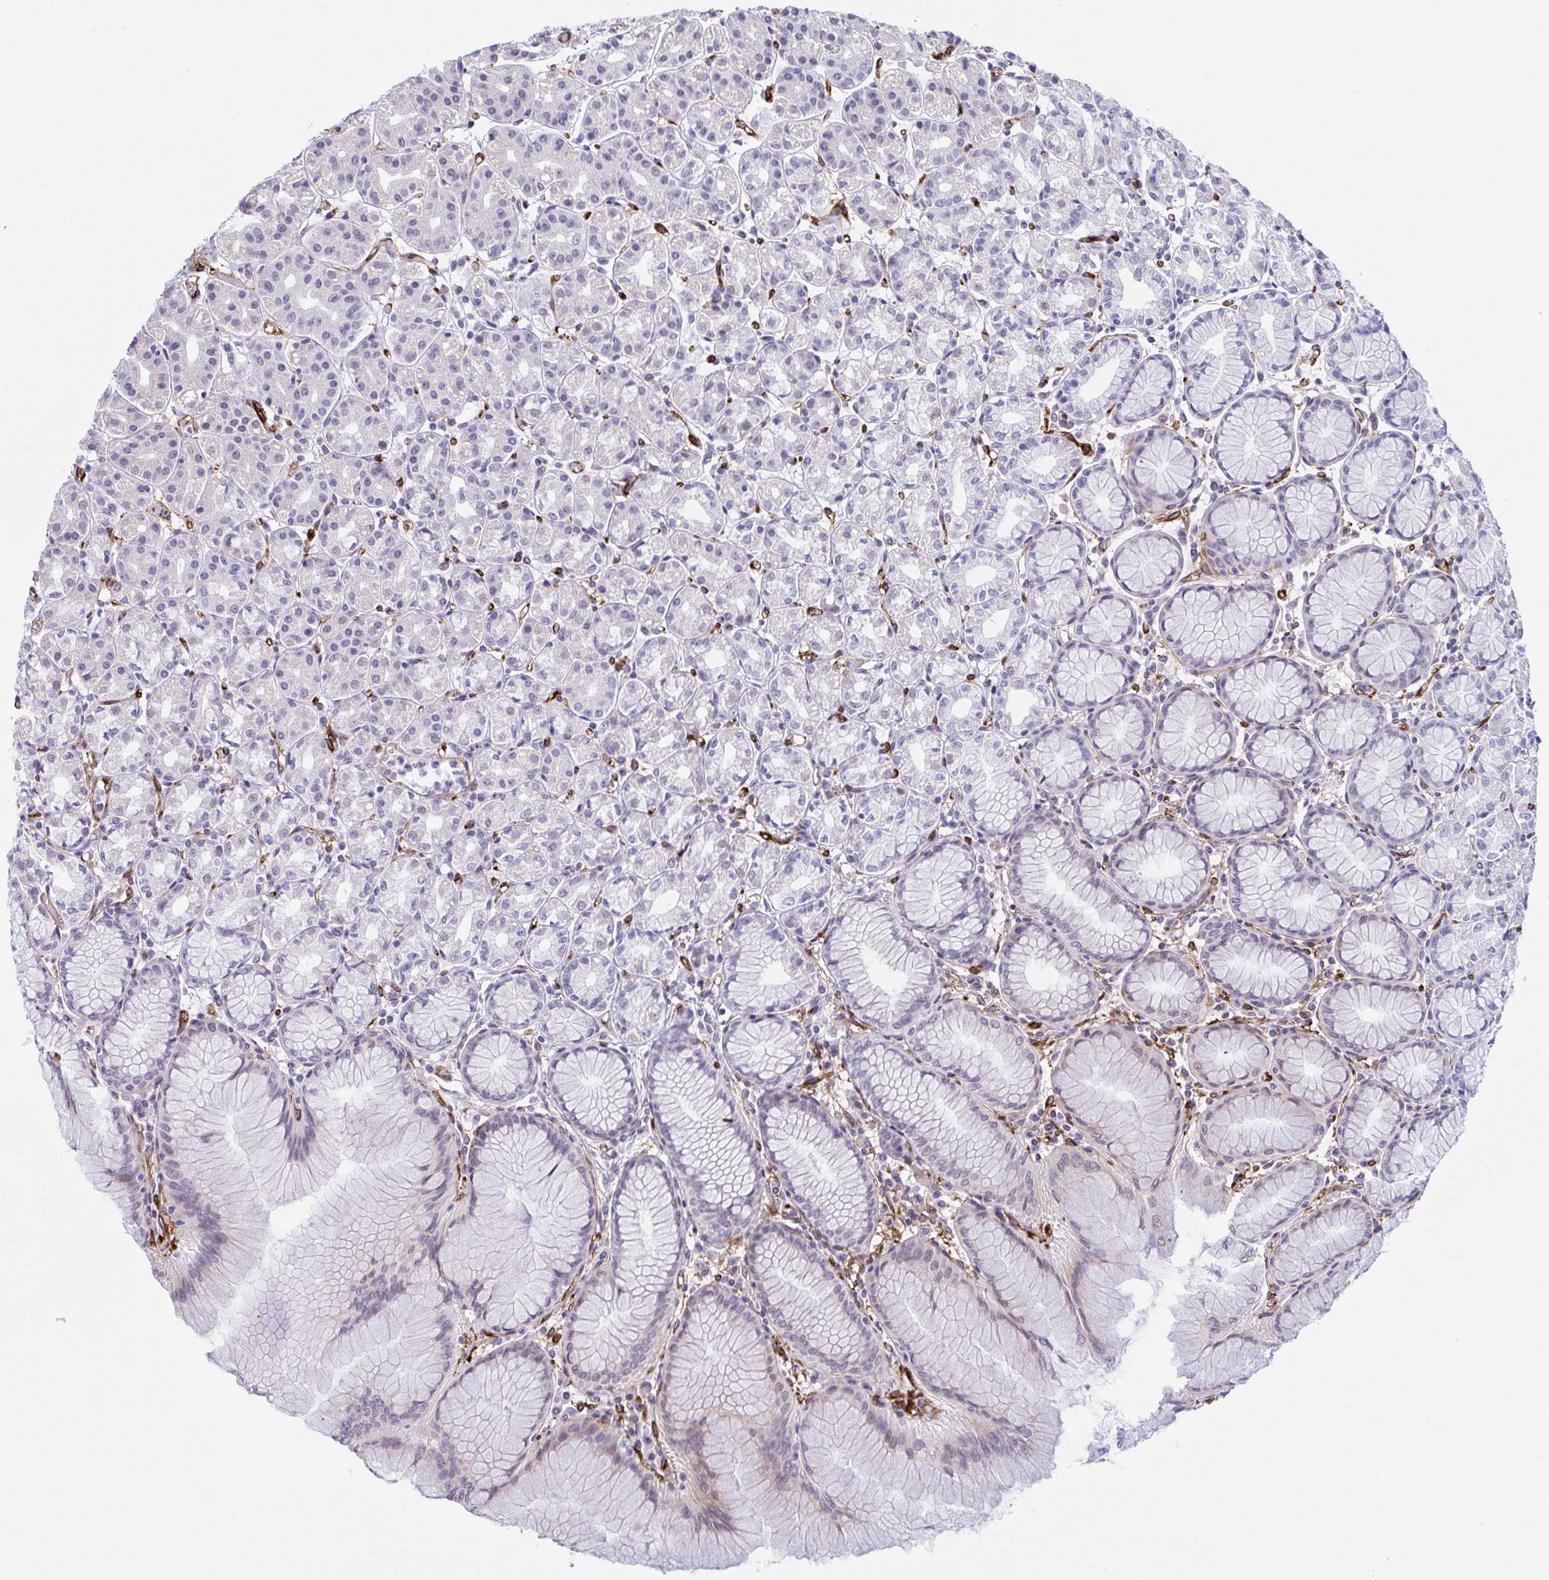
{"staining": {"intensity": "negative", "quantity": "none", "location": "none"}, "tissue": "stomach", "cell_type": "Glandular cells", "image_type": "normal", "snomed": [{"axis": "morphology", "description": "Normal tissue, NOS"}, {"axis": "topography", "description": "Stomach"}], "caption": "The image shows no significant staining in glandular cells of stomach. (Brightfield microscopy of DAB (3,3'-diaminobenzidine) immunohistochemistry at high magnification).", "gene": "EML1", "patient": {"sex": "female", "age": 57}}